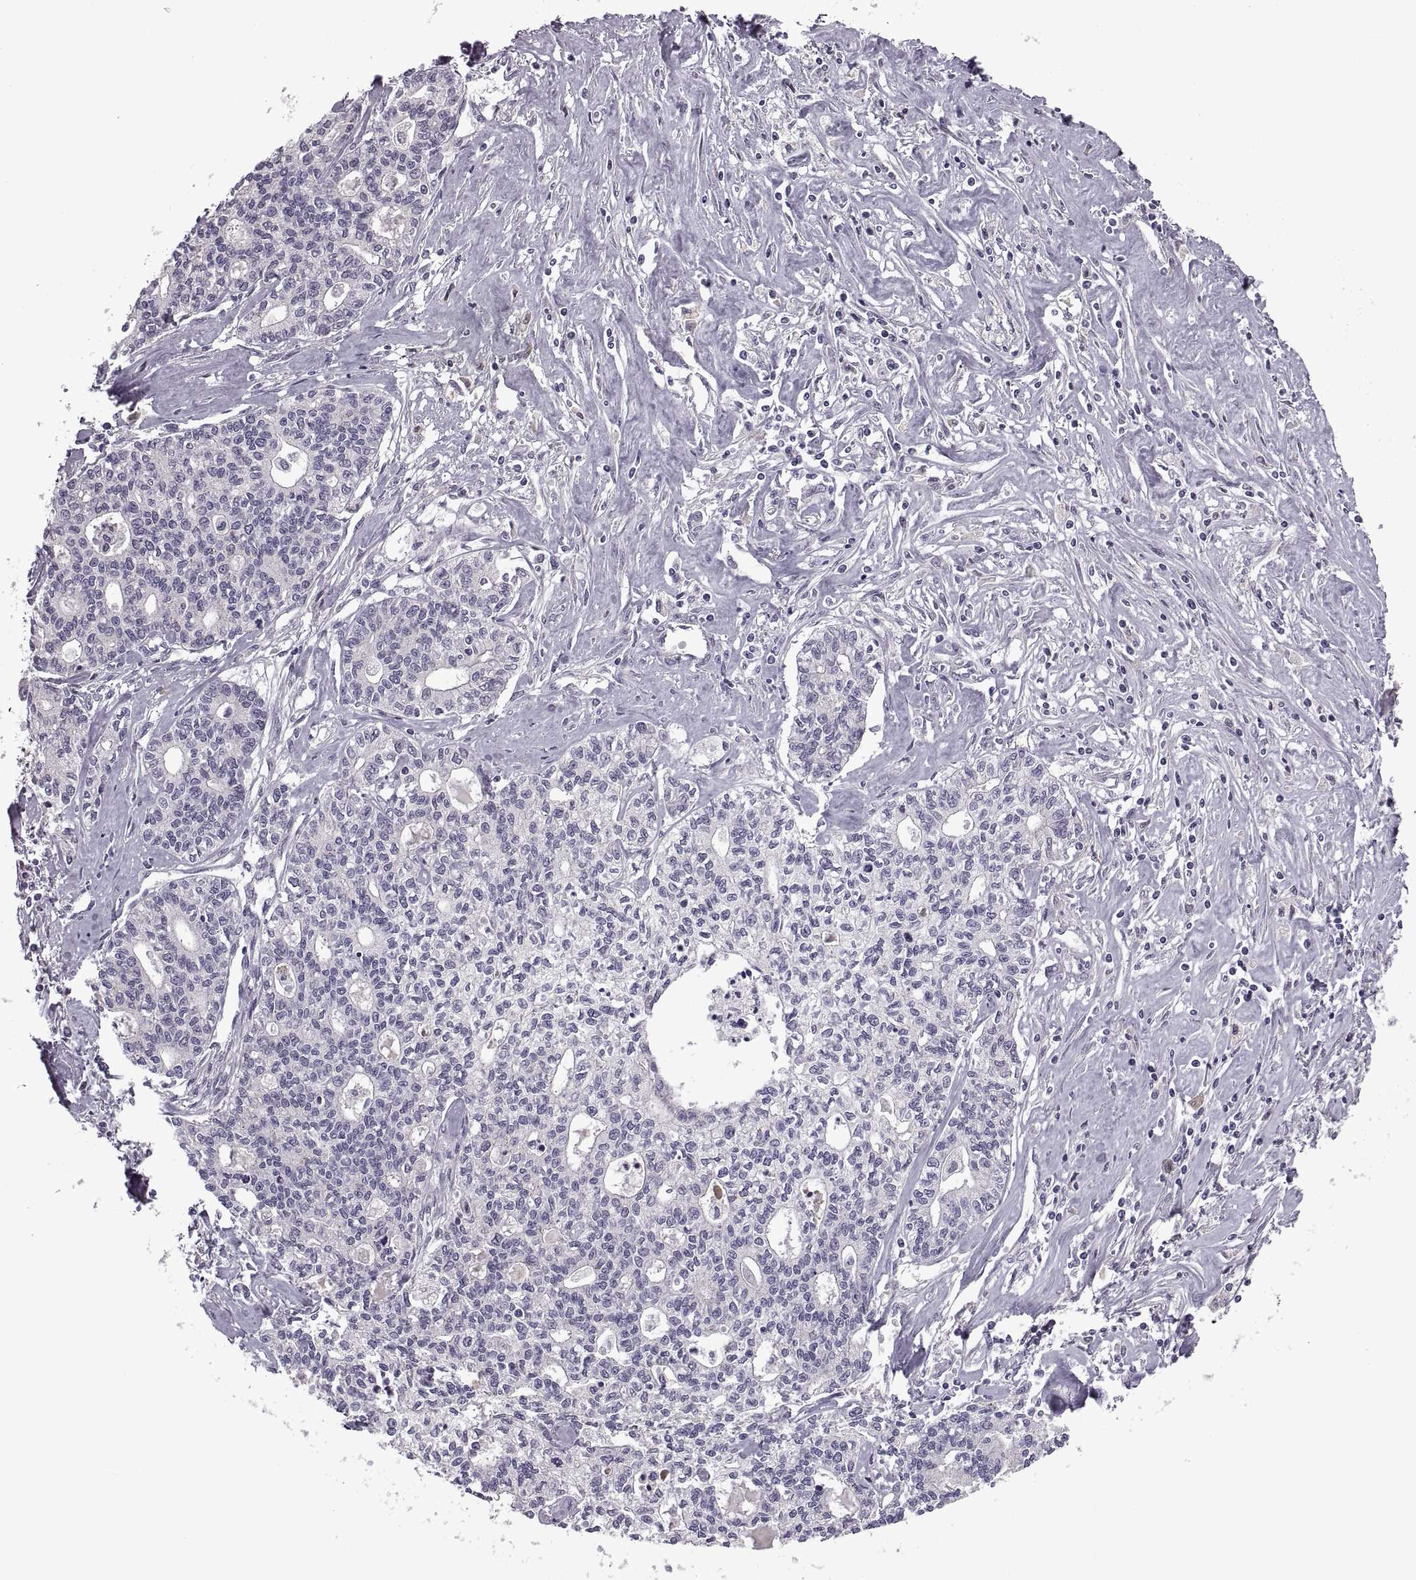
{"staining": {"intensity": "negative", "quantity": "none", "location": "none"}, "tissue": "liver cancer", "cell_type": "Tumor cells", "image_type": "cancer", "snomed": [{"axis": "morphology", "description": "Cholangiocarcinoma"}, {"axis": "topography", "description": "Liver"}], "caption": "The image demonstrates no staining of tumor cells in liver cancer.", "gene": "RIPK4", "patient": {"sex": "female", "age": 61}}